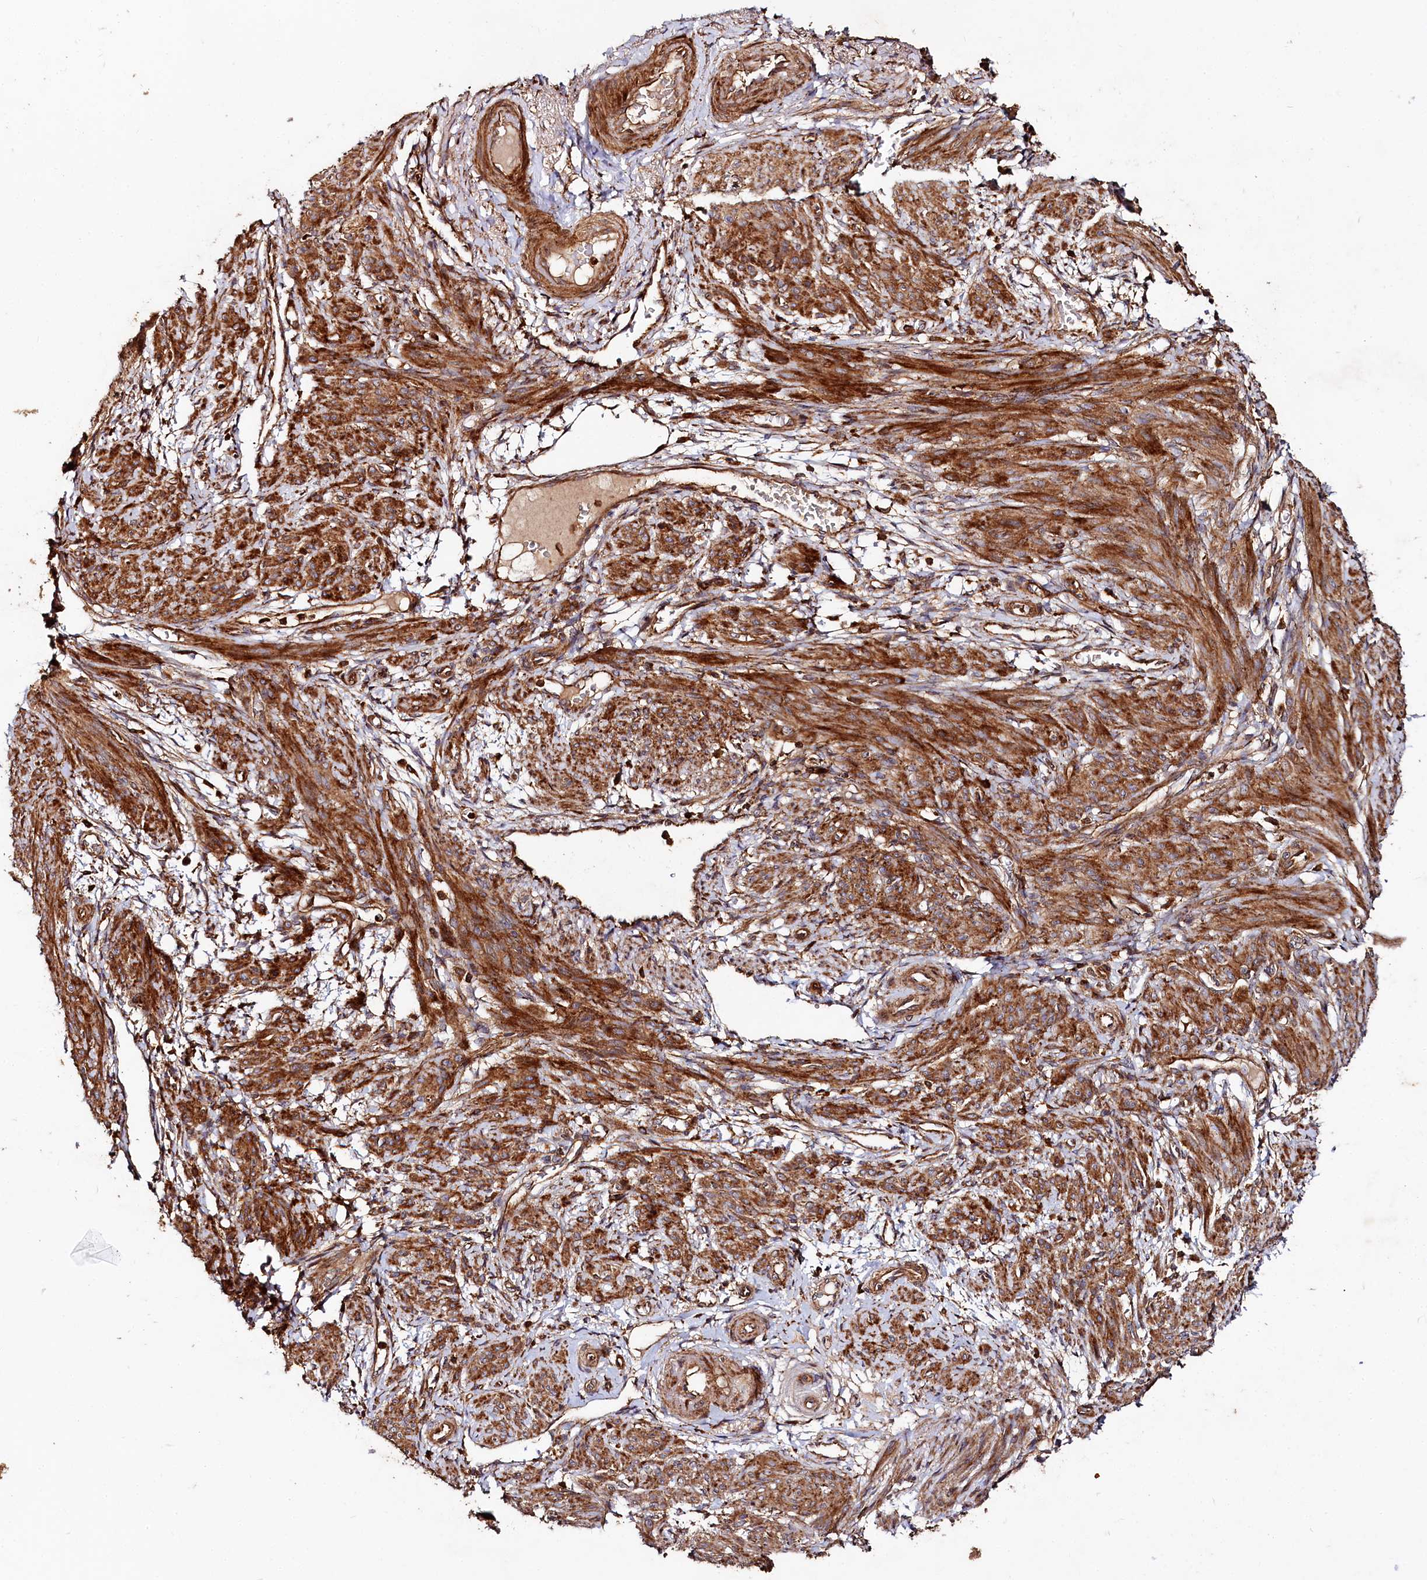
{"staining": {"intensity": "strong", "quantity": ">75%", "location": "cytoplasmic/membranous"}, "tissue": "smooth muscle", "cell_type": "Smooth muscle cells", "image_type": "normal", "snomed": [{"axis": "morphology", "description": "Normal tissue, NOS"}, {"axis": "topography", "description": "Smooth muscle"}], "caption": "Protein expression analysis of unremarkable smooth muscle demonstrates strong cytoplasmic/membranous expression in approximately >75% of smooth muscle cells.", "gene": "WDR73", "patient": {"sex": "female", "age": 39}}